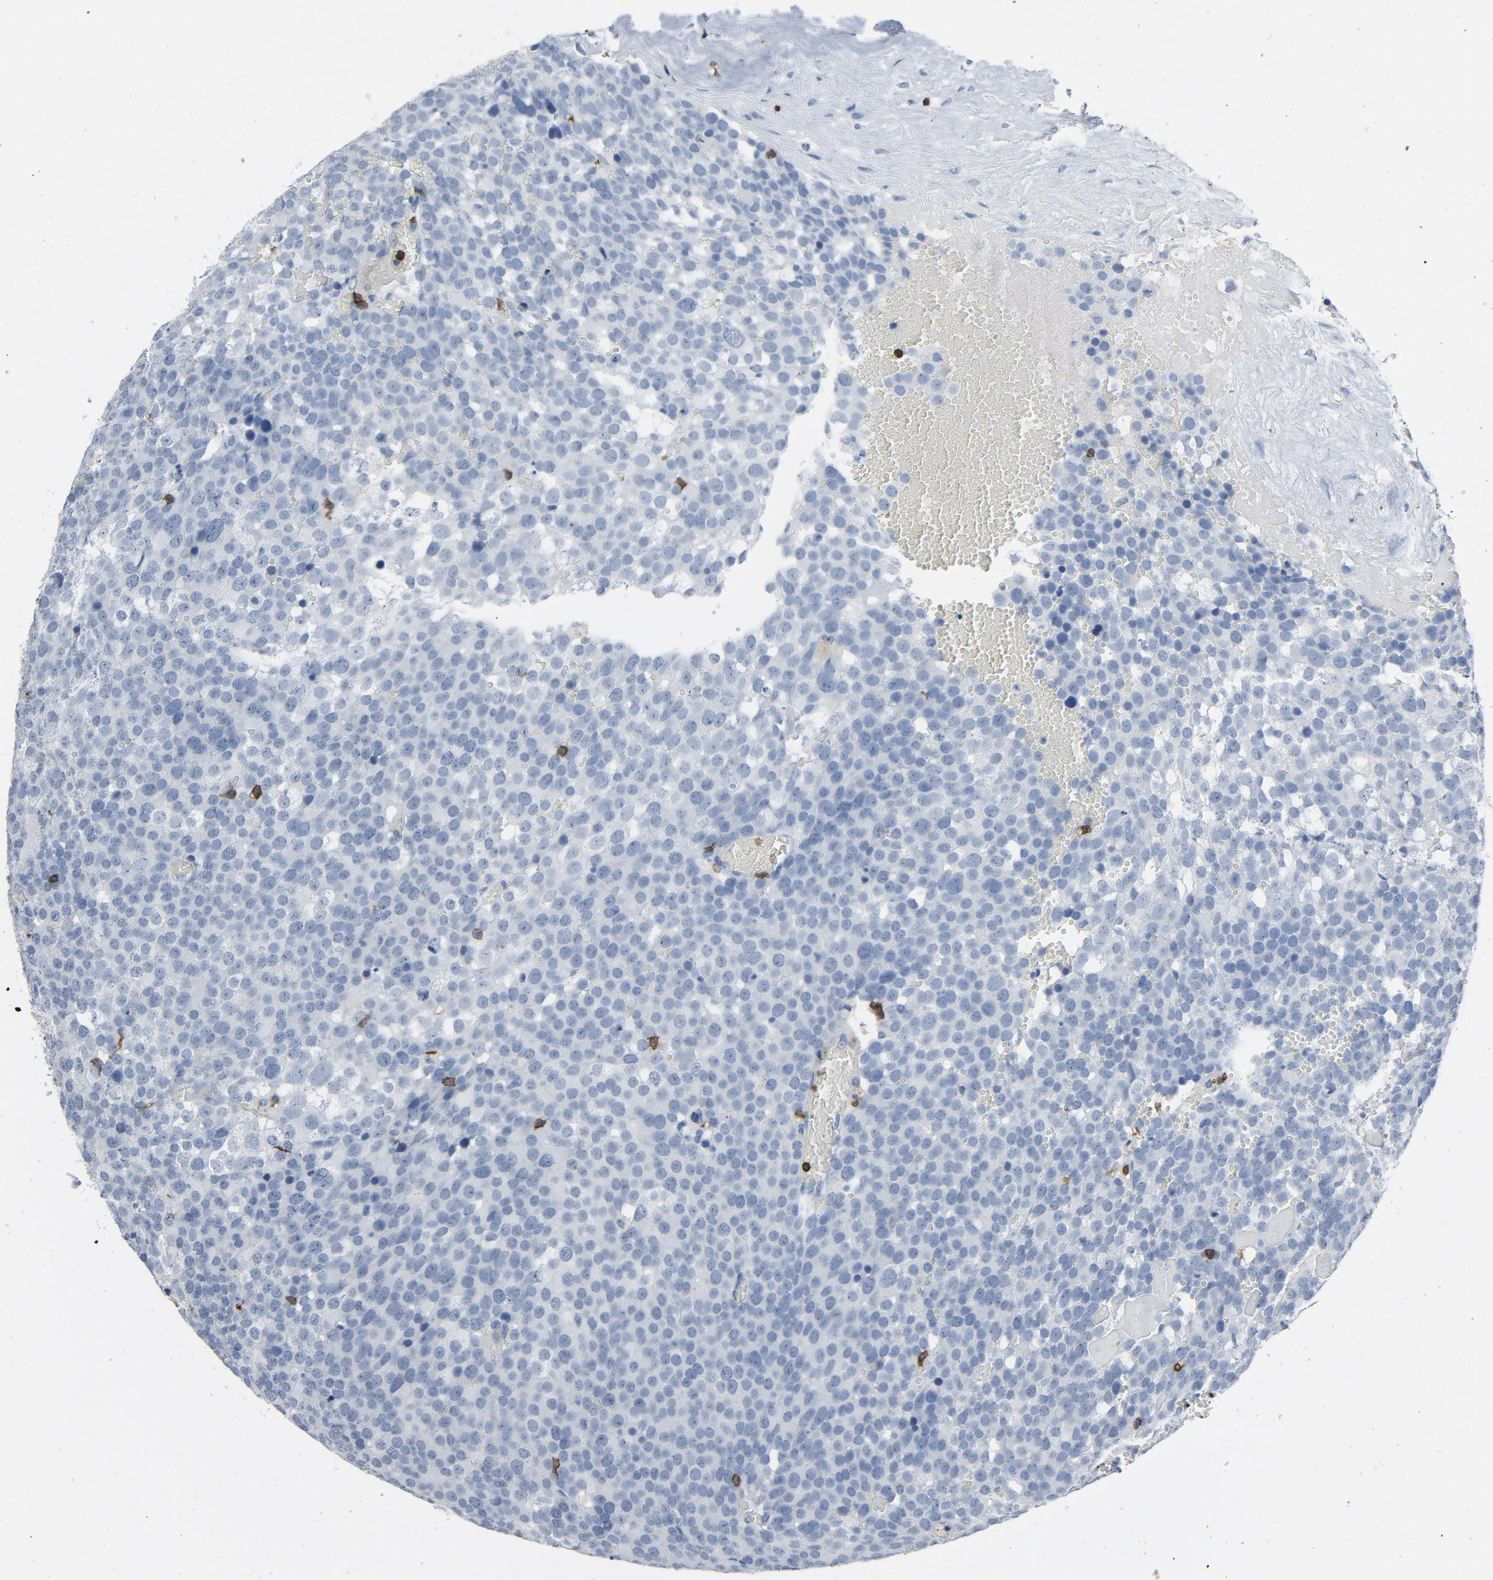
{"staining": {"intensity": "negative", "quantity": "none", "location": "none"}, "tissue": "testis cancer", "cell_type": "Tumor cells", "image_type": "cancer", "snomed": [{"axis": "morphology", "description": "Seminoma, NOS"}, {"axis": "topography", "description": "Testis"}], "caption": "Tumor cells show no significant positivity in testis cancer.", "gene": "LCK", "patient": {"sex": "male", "age": 71}}